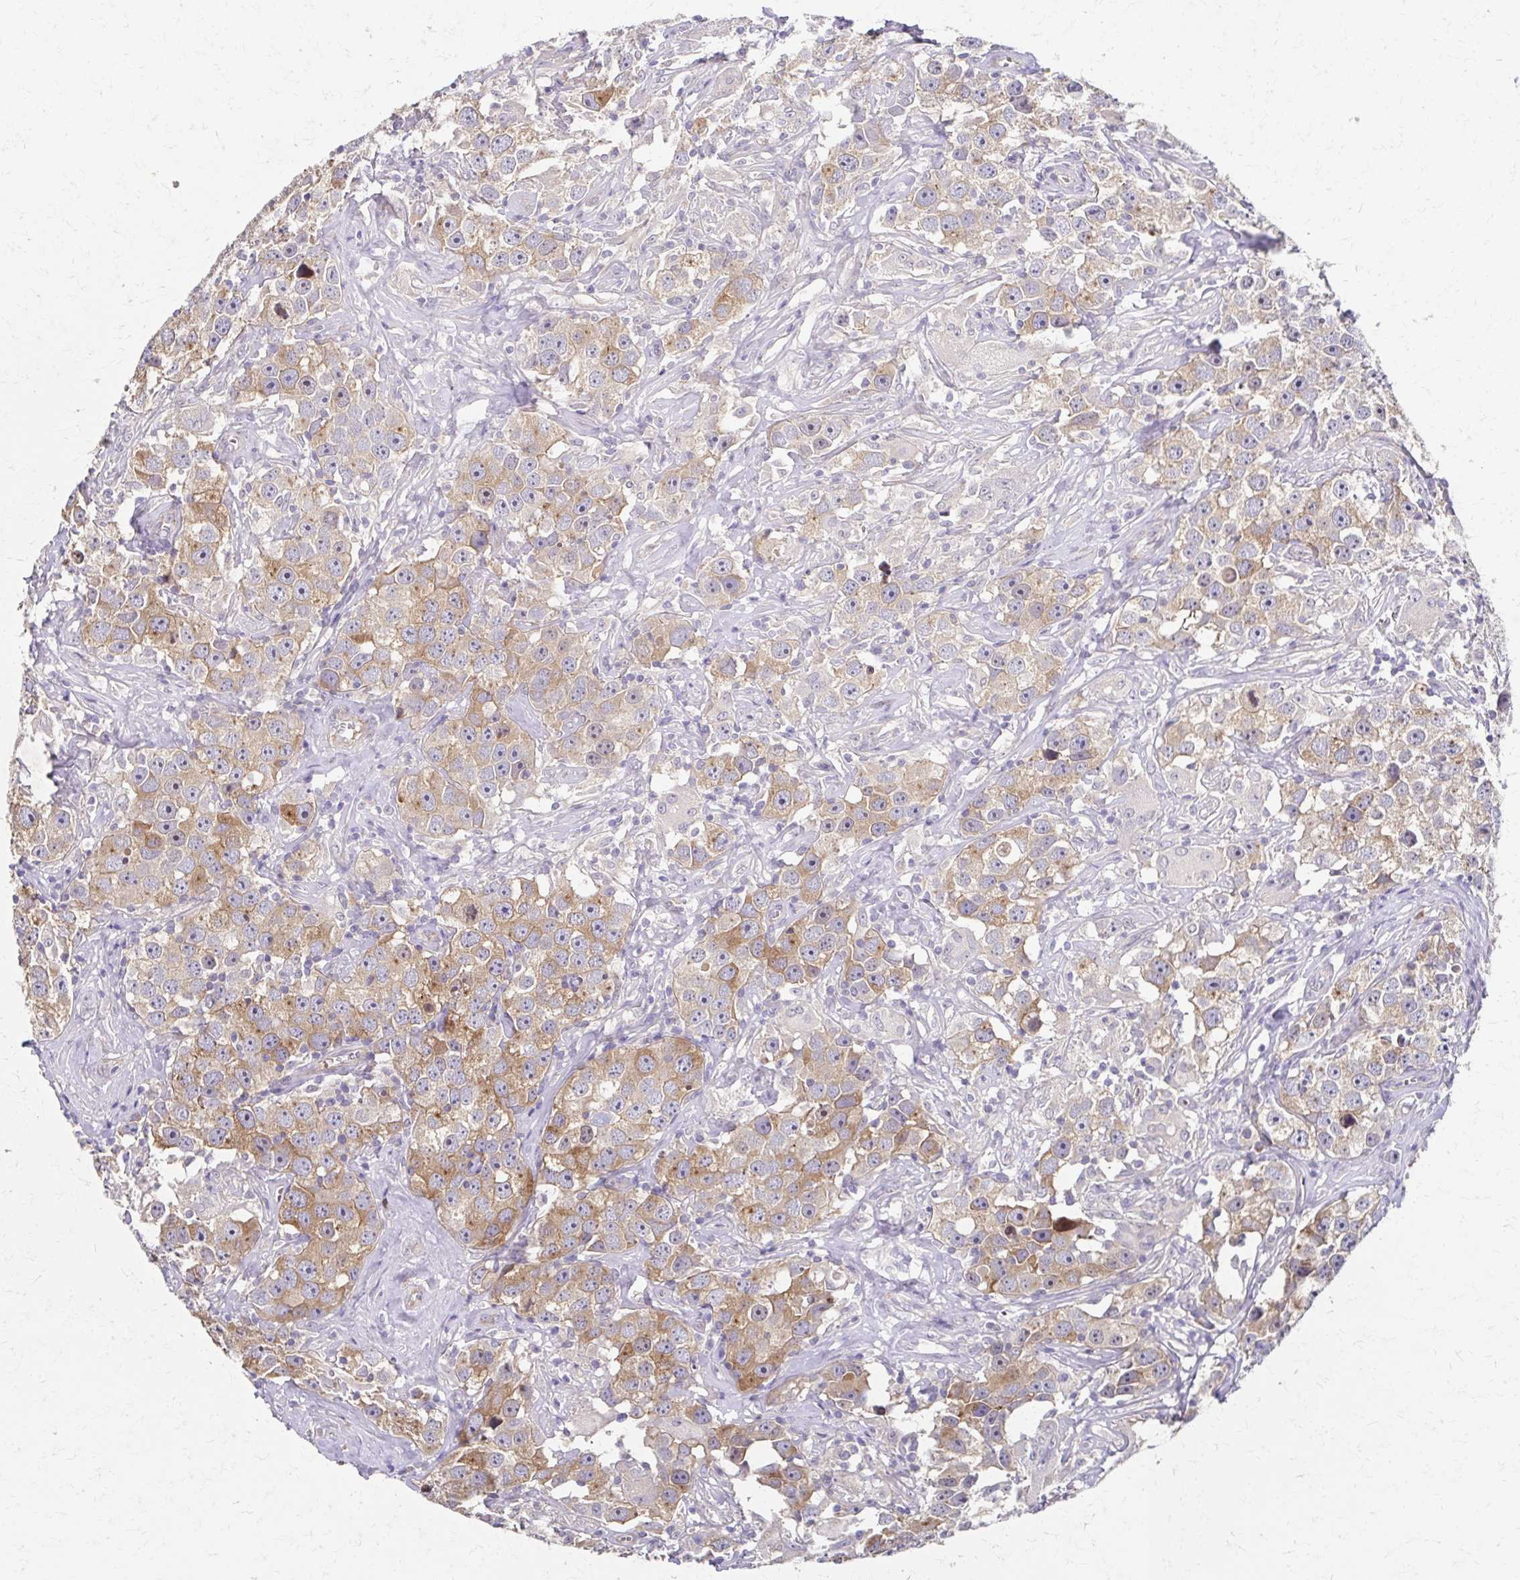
{"staining": {"intensity": "moderate", "quantity": "25%-75%", "location": "cytoplasmic/membranous"}, "tissue": "testis cancer", "cell_type": "Tumor cells", "image_type": "cancer", "snomed": [{"axis": "morphology", "description": "Seminoma, NOS"}, {"axis": "topography", "description": "Testis"}], "caption": "Testis seminoma stained with DAB immunohistochemistry demonstrates medium levels of moderate cytoplasmic/membranous expression in approximately 25%-75% of tumor cells.", "gene": "SKA2", "patient": {"sex": "male", "age": 49}}